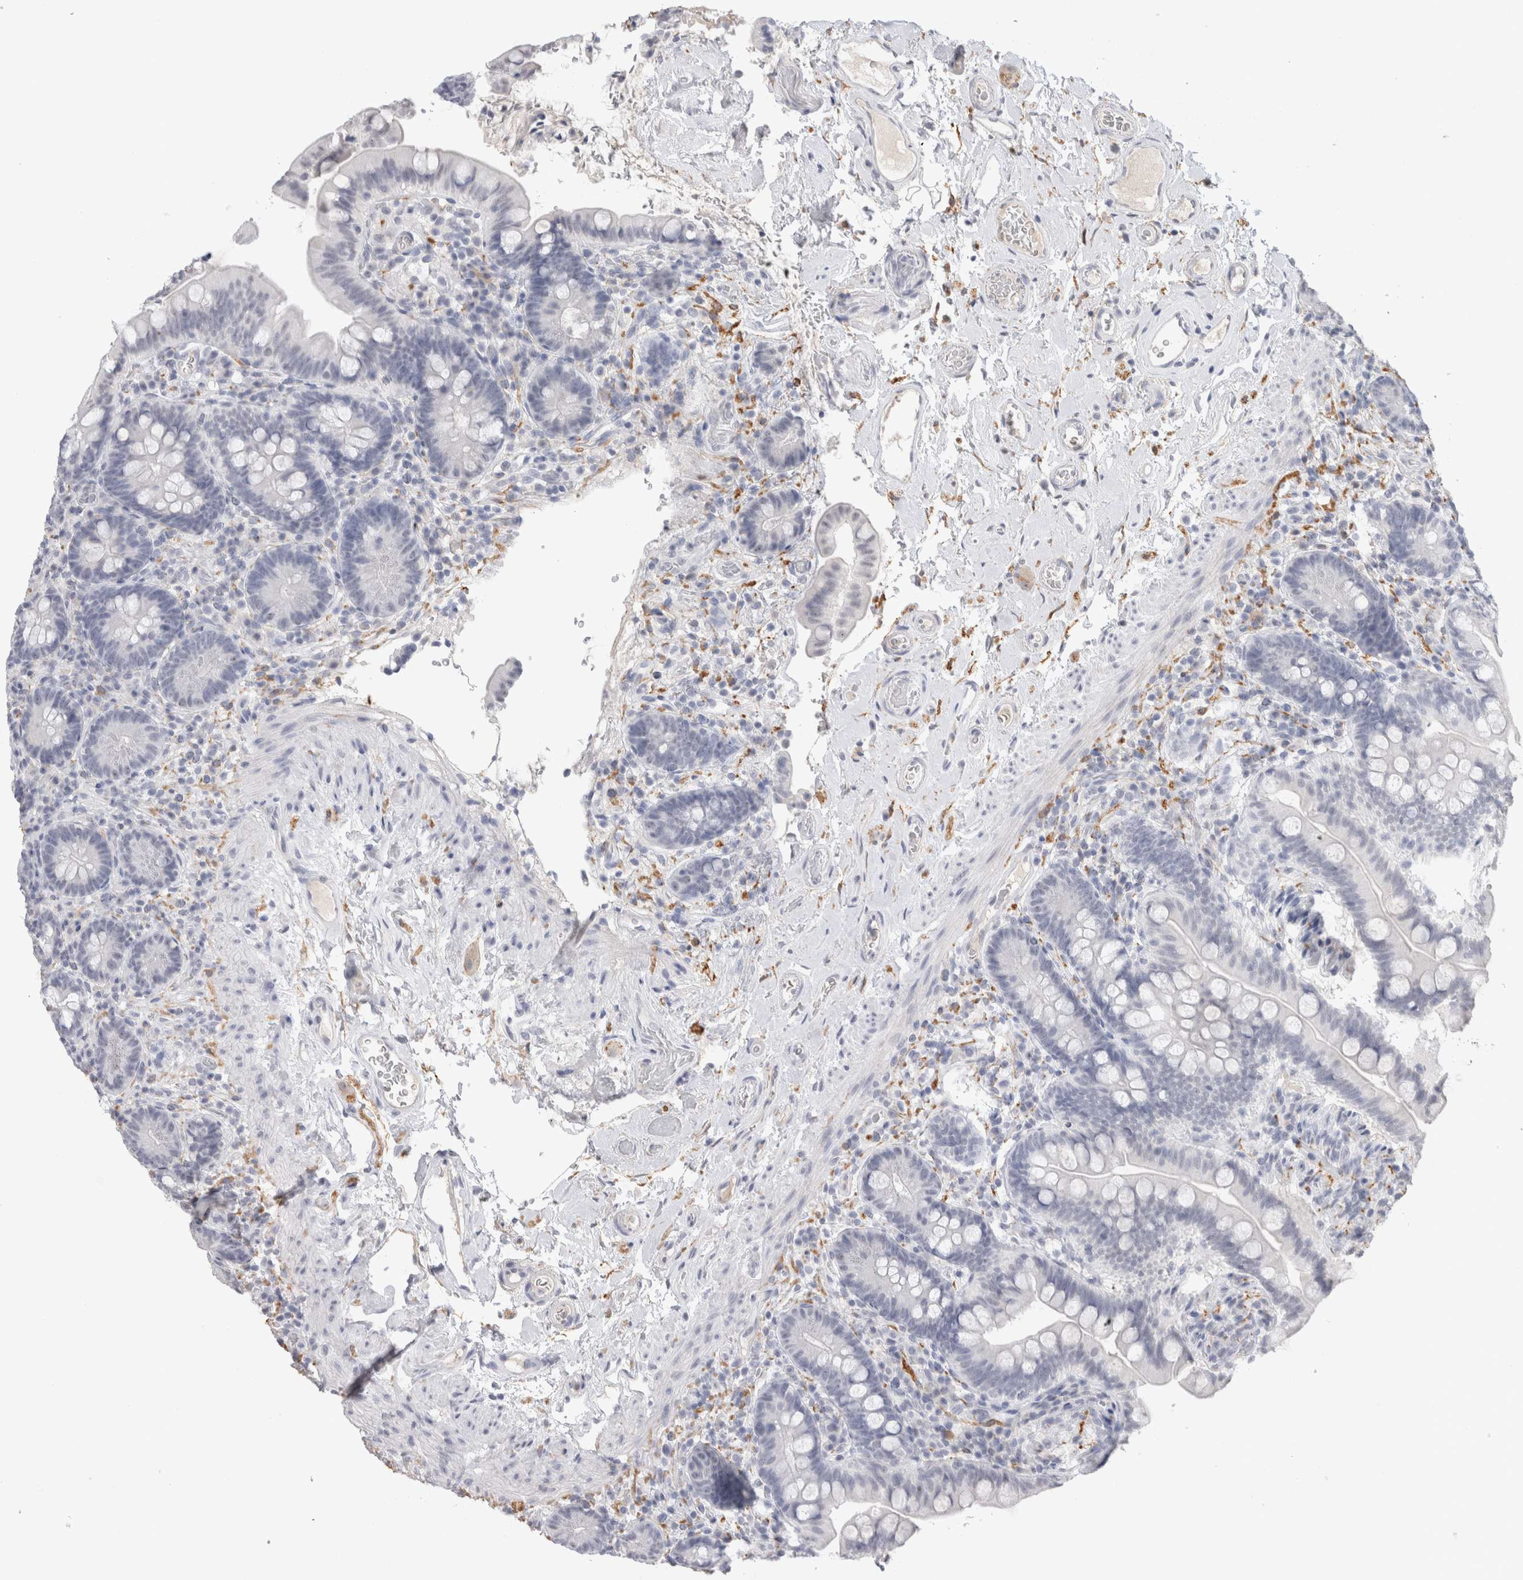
{"staining": {"intensity": "negative", "quantity": "none", "location": "none"}, "tissue": "colon", "cell_type": "Endothelial cells", "image_type": "normal", "snomed": [{"axis": "morphology", "description": "Normal tissue, NOS"}, {"axis": "topography", "description": "Smooth muscle"}, {"axis": "topography", "description": "Colon"}], "caption": "An image of colon stained for a protein reveals no brown staining in endothelial cells.", "gene": "CADM3", "patient": {"sex": "male", "age": 73}}